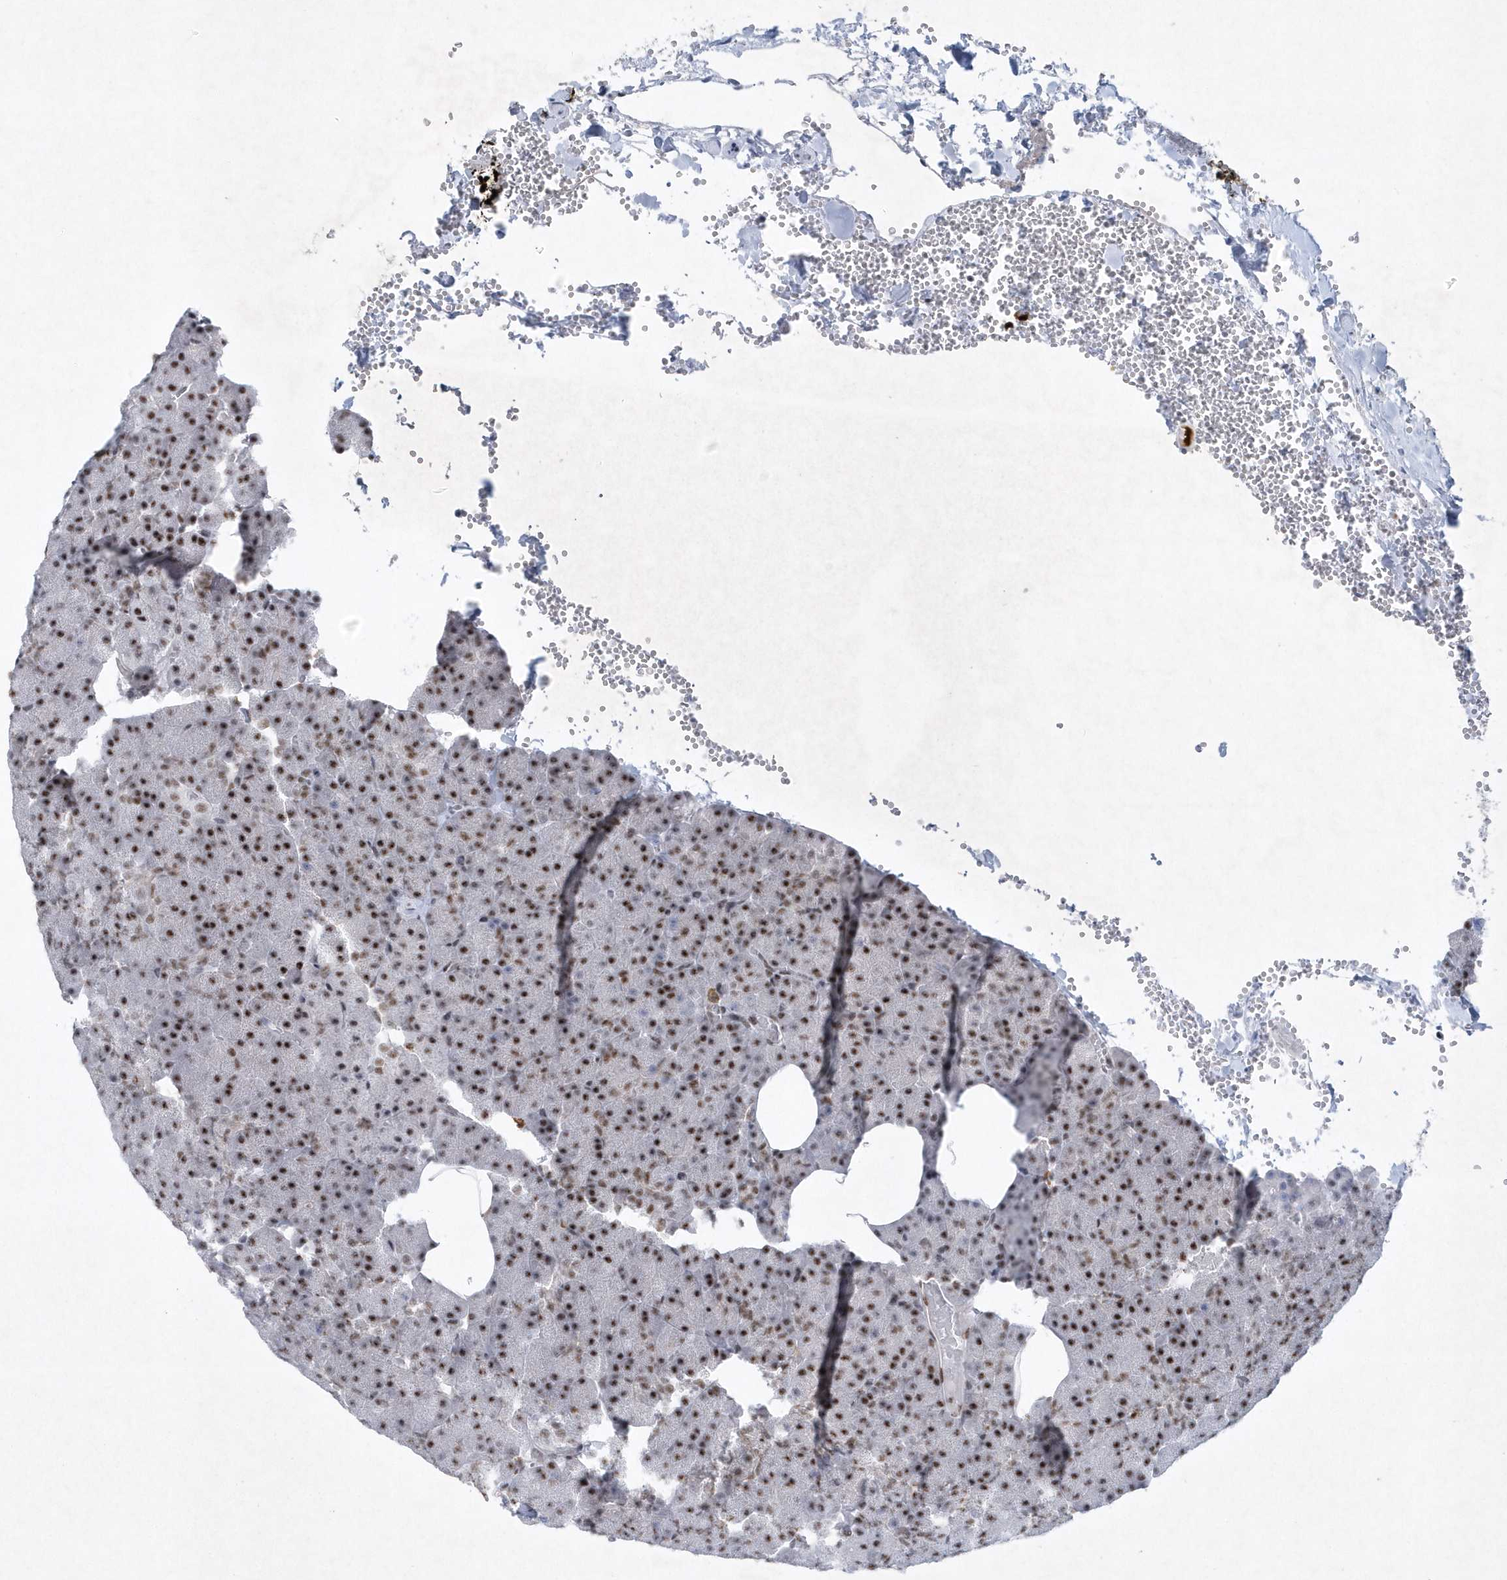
{"staining": {"intensity": "moderate", "quantity": ">75%", "location": "nuclear"}, "tissue": "pancreas", "cell_type": "Exocrine glandular cells", "image_type": "normal", "snomed": [{"axis": "morphology", "description": "Normal tissue, NOS"}, {"axis": "morphology", "description": "Carcinoid, malignant, NOS"}, {"axis": "topography", "description": "Pancreas"}], "caption": "Moderate nuclear expression is seen in about >75% of exocrine glandular cells in benign pancreas.", "gene": "DCLRE1A", "patient": {"sex": "female", "age": 35}}